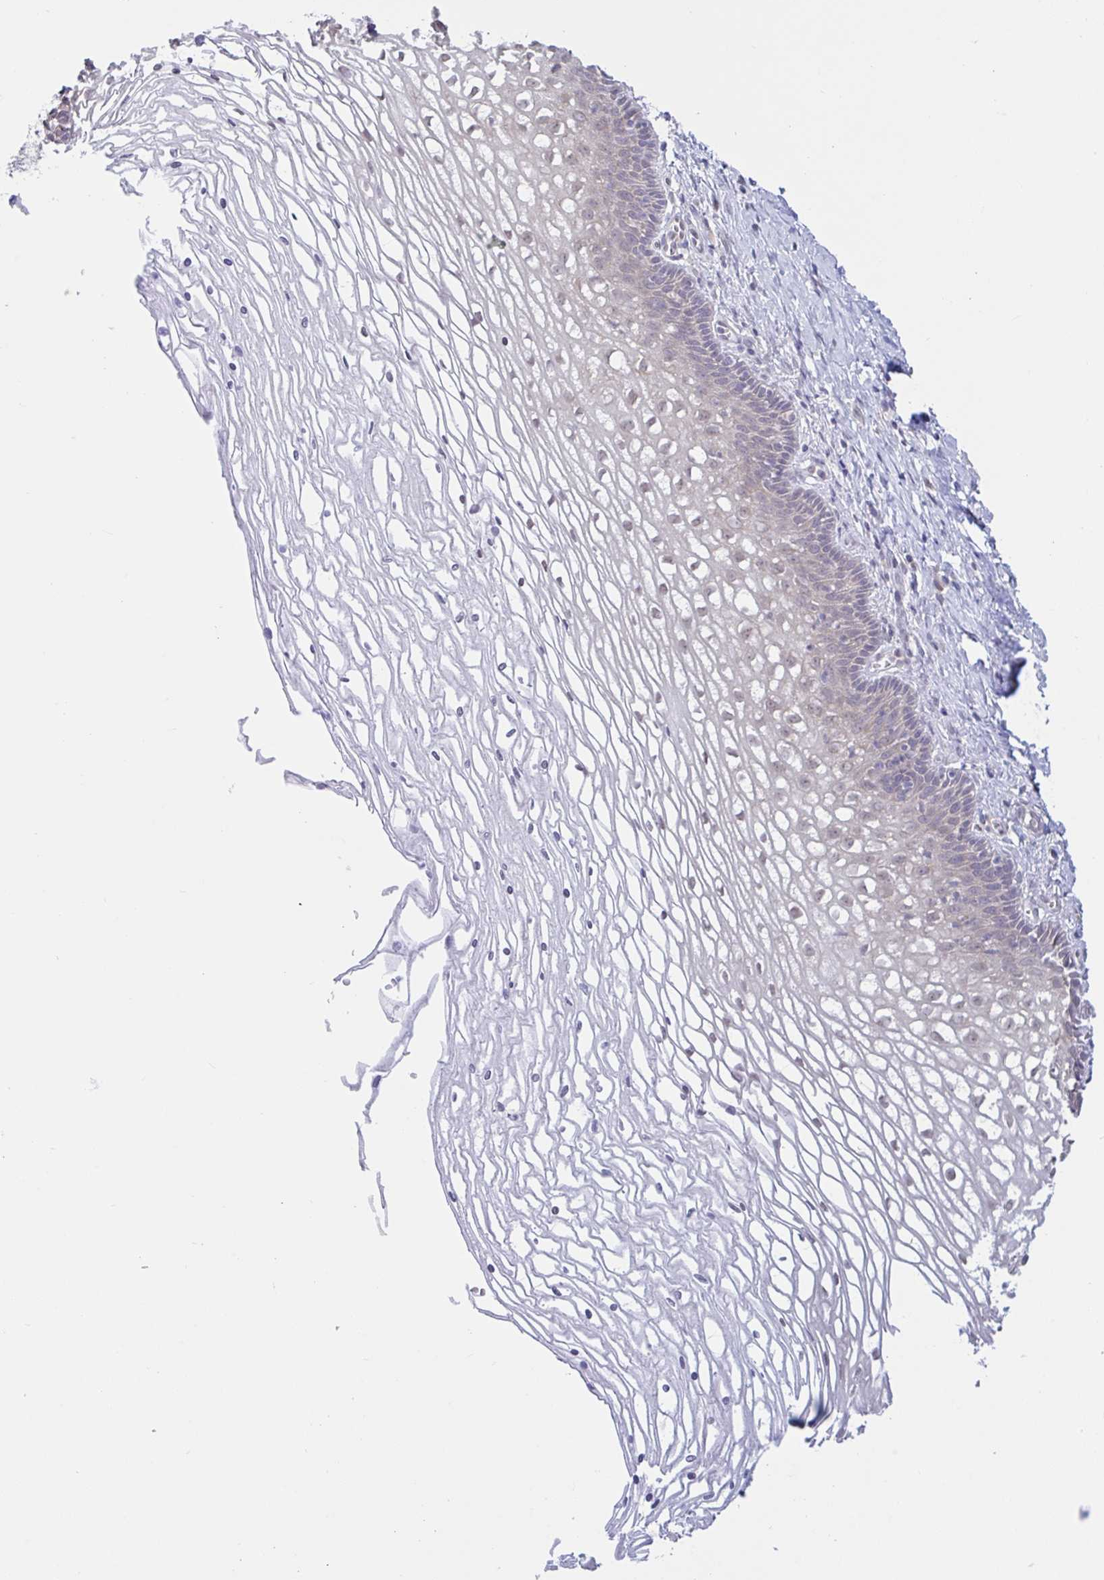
{"staining": {"intensity": "weak", "quantity": "<25%", "location": "nuclear"}, "tissue": "cervix", "cell_type": "Glandular cells", "image_type": "normal", "snomed": [{"axis": "morphology", "description": "Normal tissue, NOS"}, {"axis": "topography", "description": "Cervix"}], "caption": "Glandular cells show no significant expression in normal cervix. (DAB (3,3'-diaminobenzidine) immunohistochemistry visualized using brightfield microscopy, high magnification).", "gene": "HYPK", "patient": {"sex": "female", "age": 36}}